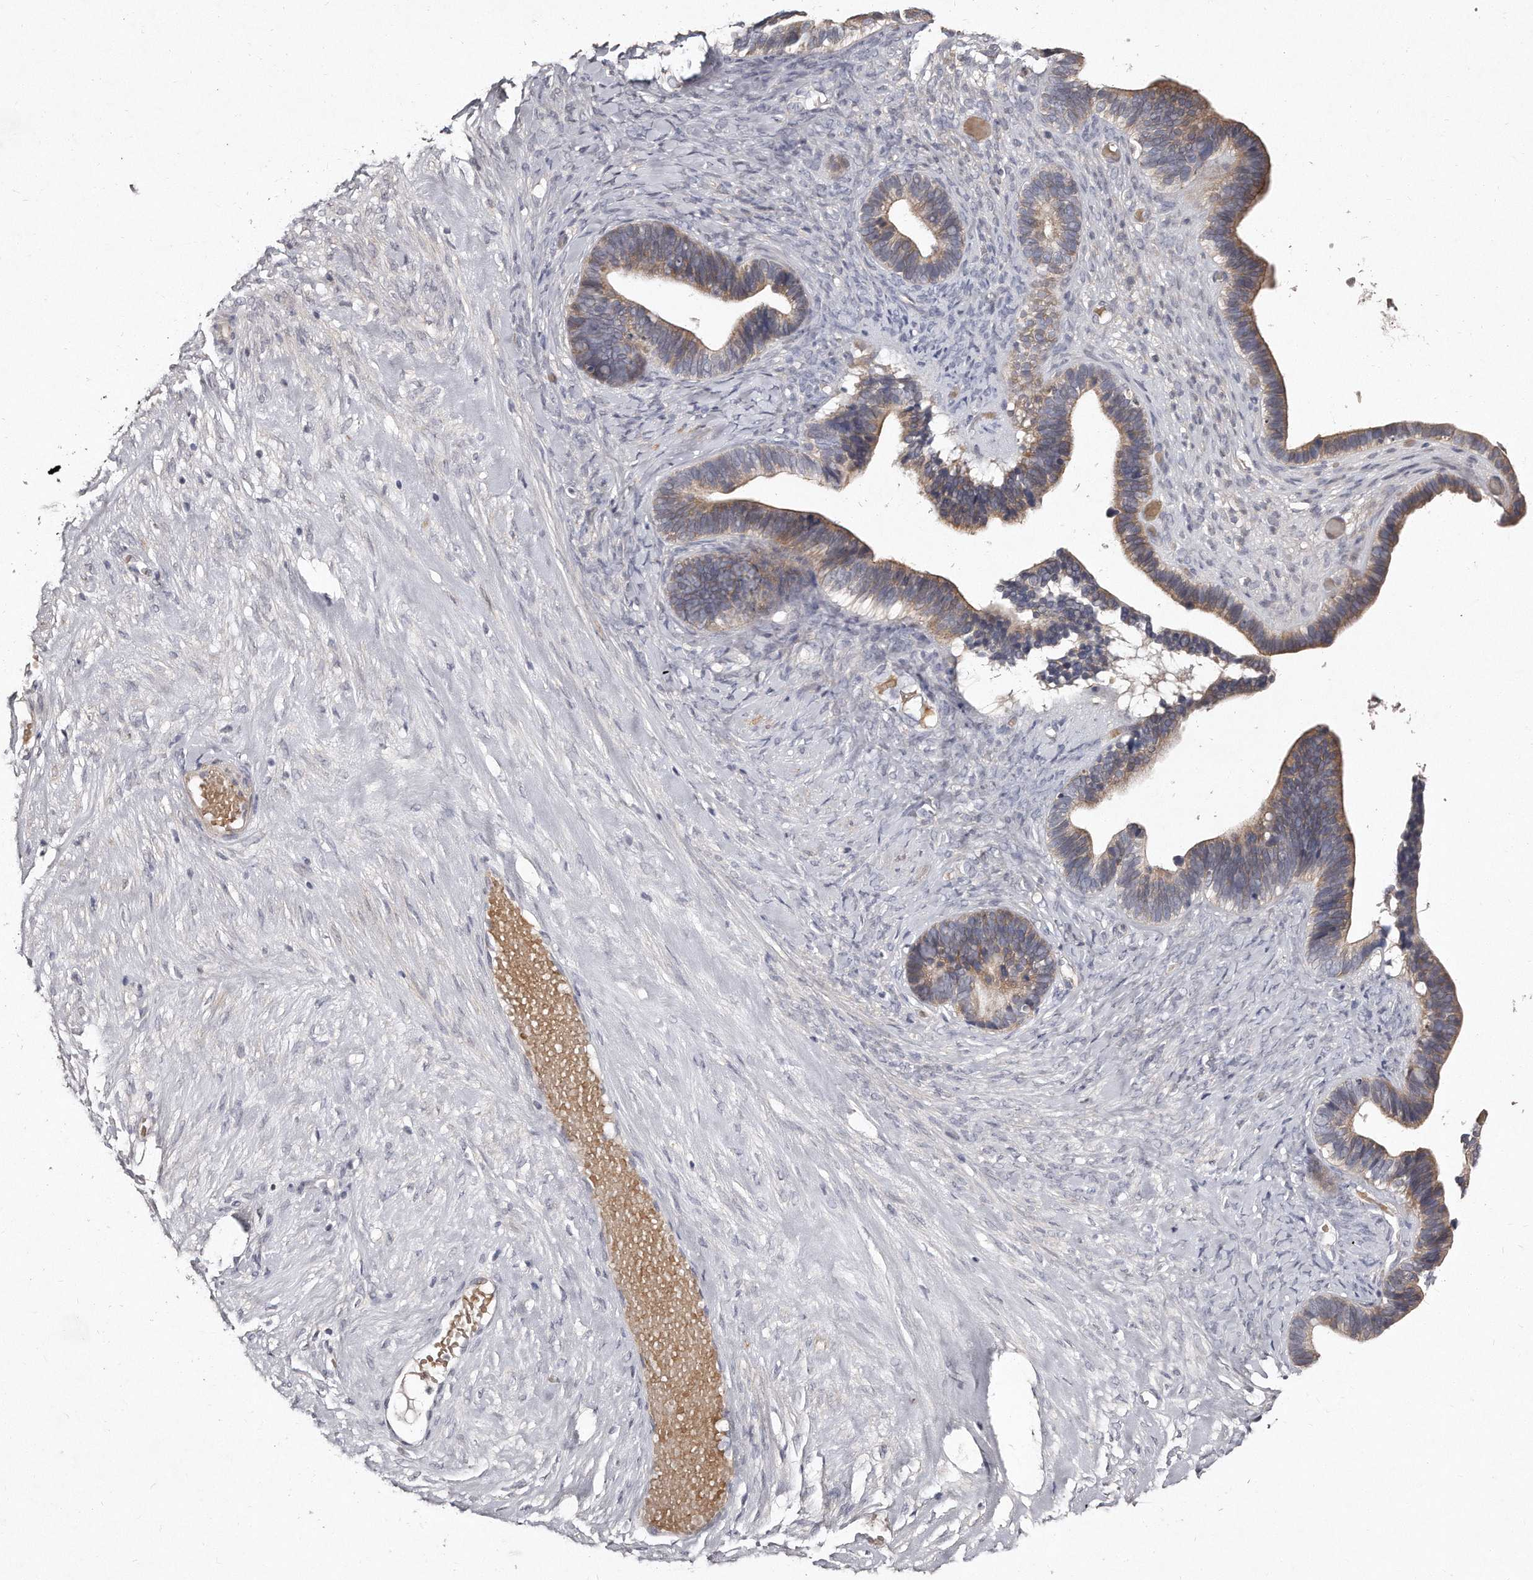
{"staining": {"intensity": "weak", "quantity": ">75%", "location": "cytoplasmic/membranous"}, "tissue": "ovarian cancer", "cell_type": "Tumor cells", "image_type": "cancer", "snomed": [{"axis": "morphology", "description": "Cystadenocarcinoma, serous, NOS"}, {"axis": "topography", "description": "Ovary"}], "caption": "This is an image of immunohistochemistry staining of ovarian serous cystadenocarcinoma, which shows weak staining in the cytoplasmic/membranous of tumor cells.", "gene": "TECR", "patient": {"sex": "female", "age": 56}}